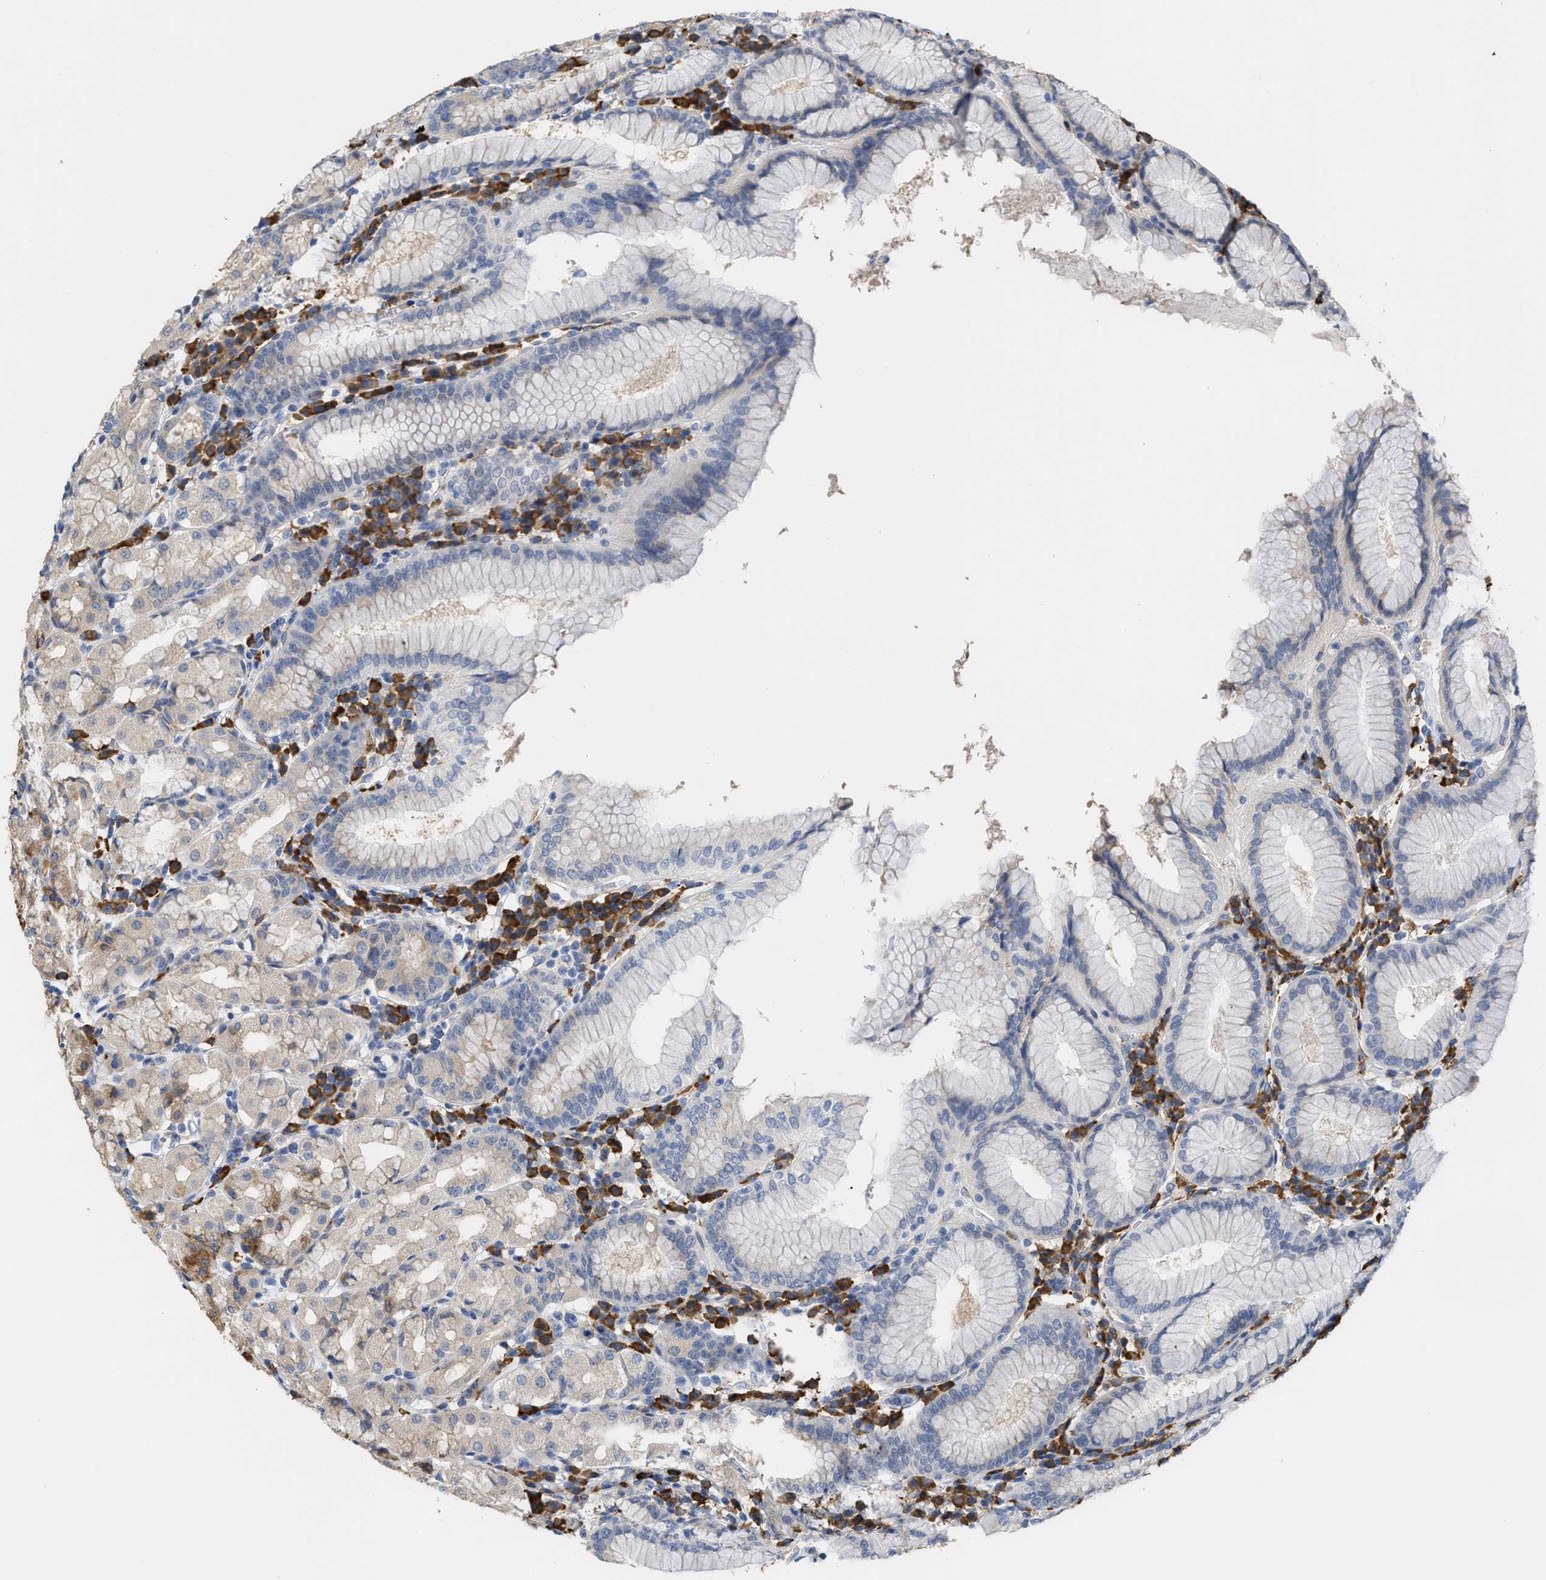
{"staining": {"intensity": "weak", "quantity": "<25%", "location": "cytoplasmic/membranous"}, "tissue": "stomach", "cell_type": "Glandular cells", "image_type": "normal", "snomed": [{"axis": "morphology", "description": "Normal tissue, NOS"}, {"axis": "topography", "description": "Stomach"}, {"axis": "topography", "description": "Stomach, lower"}], "caption": "This is an immunohistochemistry (IHC) histopathology image of unremarkable human stomach. There is no staining in glandular cells.", "gene": "RYR2", "patient": {"sex": "female", "age": 56}}